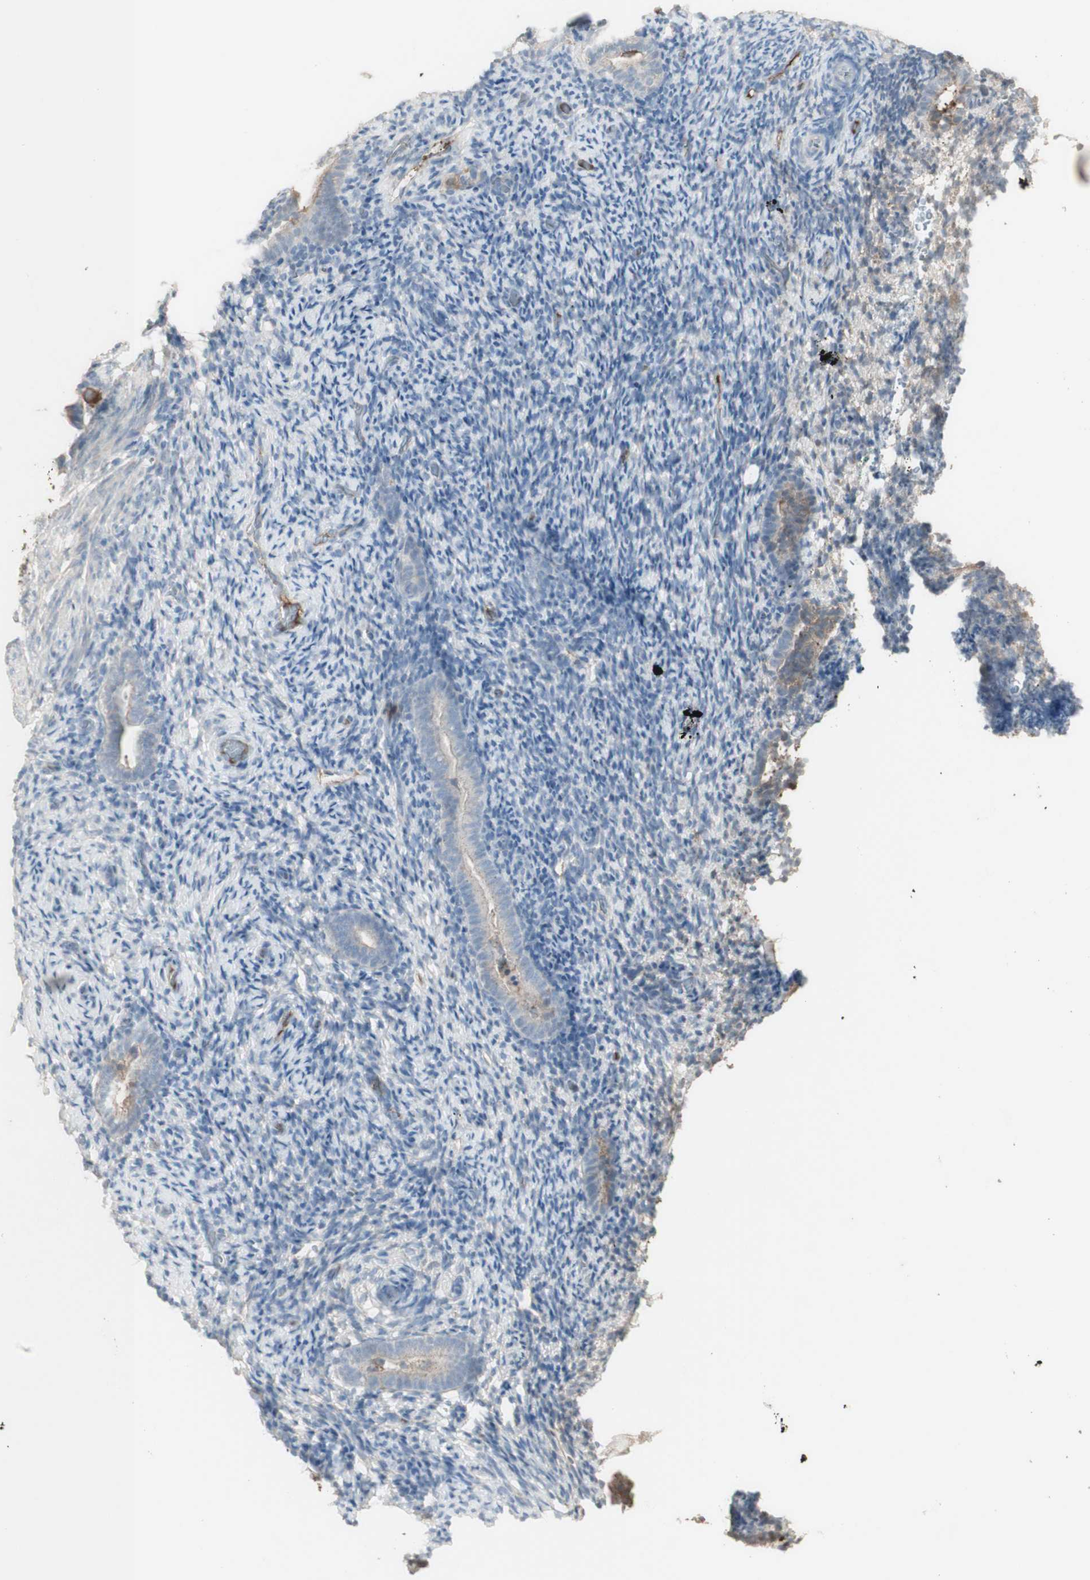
{"staining": {"intensity": "negative", "quantity": "none", "location": "none"}, "tissue": "endometrium", "cell_type": "Cells in endometrial stroma", "image_type": "normal", "snomed": [{"axis": "morphology", "description": "Normal tissue, NOS"}, {"axis": "topography", "description": "Endometrium"}], "caption": "Immunohistochemical staining of benign endometrium reveals no significant expression in cells in endometrial stroma.", "gene": "IFNG", "patient": {"sex": "female", "age": 51}}